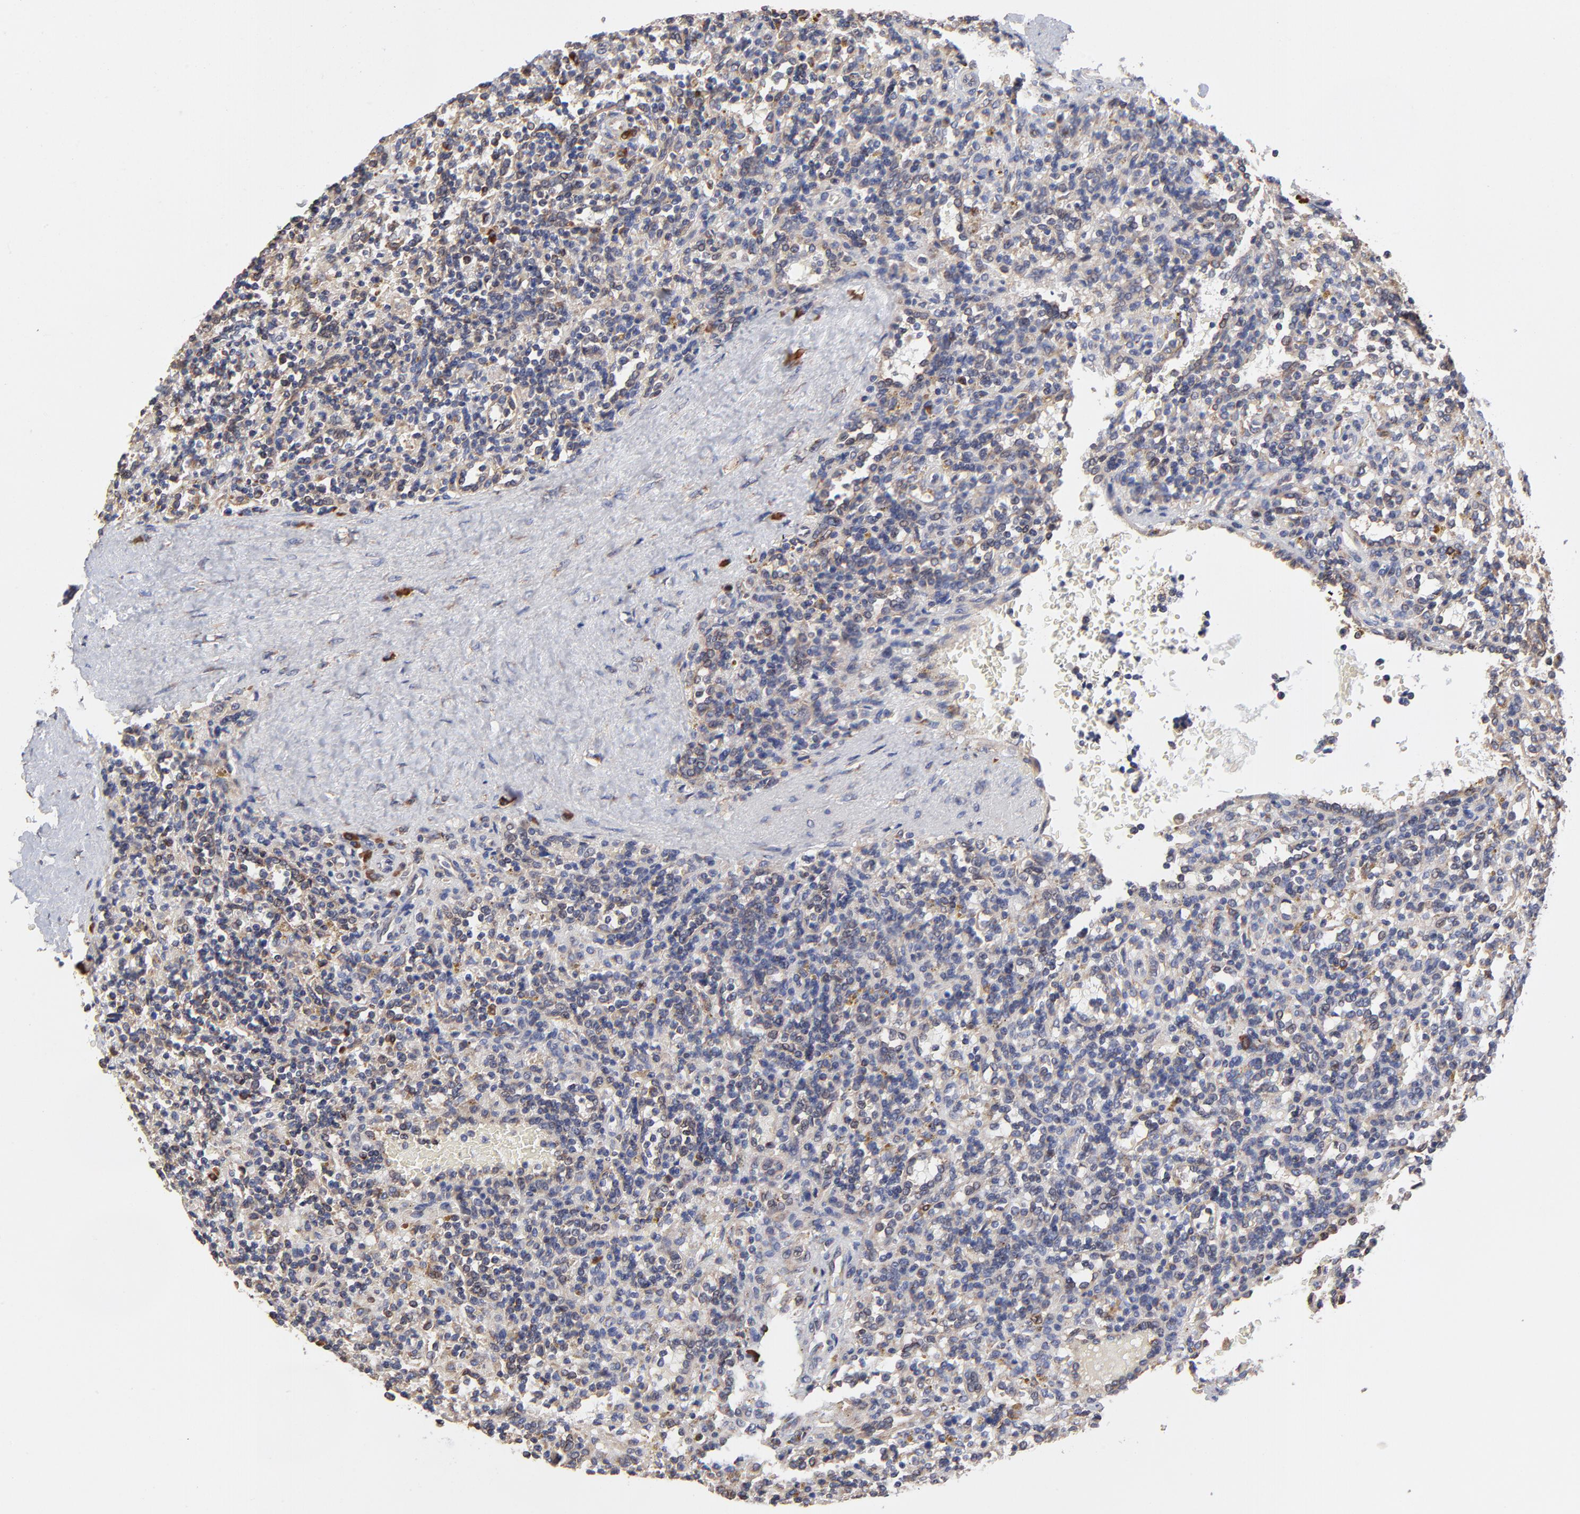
{"staining": {"intensity": "moderate", "quantity": "<25%", "location": "cytoplasmic/membranous"}, "tissue": "lymphoma", "cell_type": "Tumor cells", "image_type": "cancer", "snomed": [{"axis": "morphology", "description": "Malignant lymphoma, non-Hodgkin's type, Low grade"}, {"axis": "topography", "description": "Spleen"}], "caption": "Moderate cytoplasmic/membranous positivity for a protein is appreciated in about <25% of tumor cells of lymphoma using immunohistochemistry.", "gene": "LMAN1", "patient": {"sex": "male", "age": 67}}